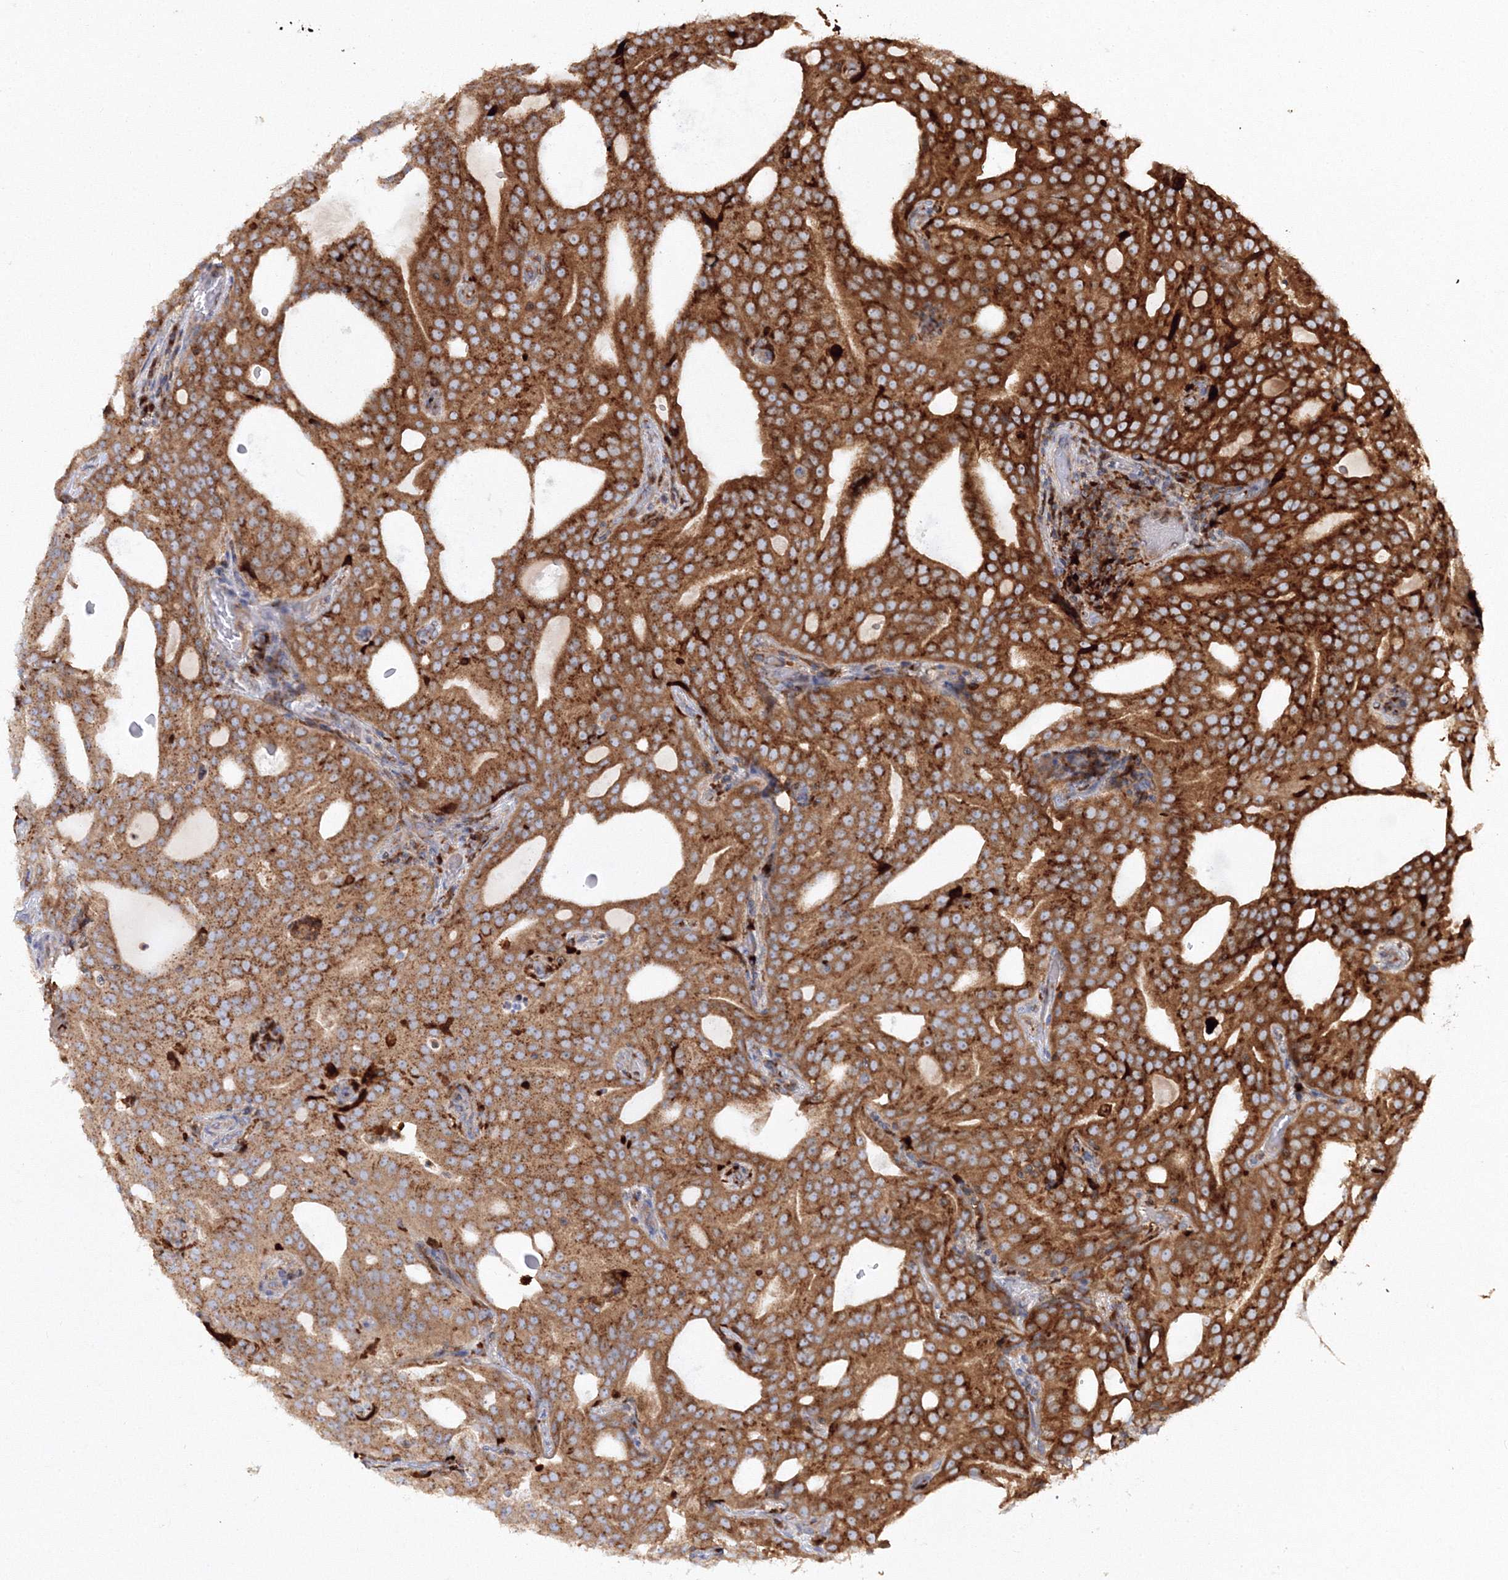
{"staining": {"intensity": "strong", "quantity": ">75%", "location": "cytoplasmic/membranous"}, "tissue": "prostate cancer", "cell_type": "Tumor cells", "image_type": "cancer", "snomed": [{"axis": "morphology", "description": "Adenocarcinoma, Medium grade"}, {"axis": "topography", "description": "Prostate"}], "caption": "Brown immunohistochemical staining in prostate medium-grade adenocarcinoma demonstrates strong cytoplasmic/membranous staining in about >75% of tumor cells.", "gene": "ARCN1", "patient": {"sex": "male", "age": 88}}